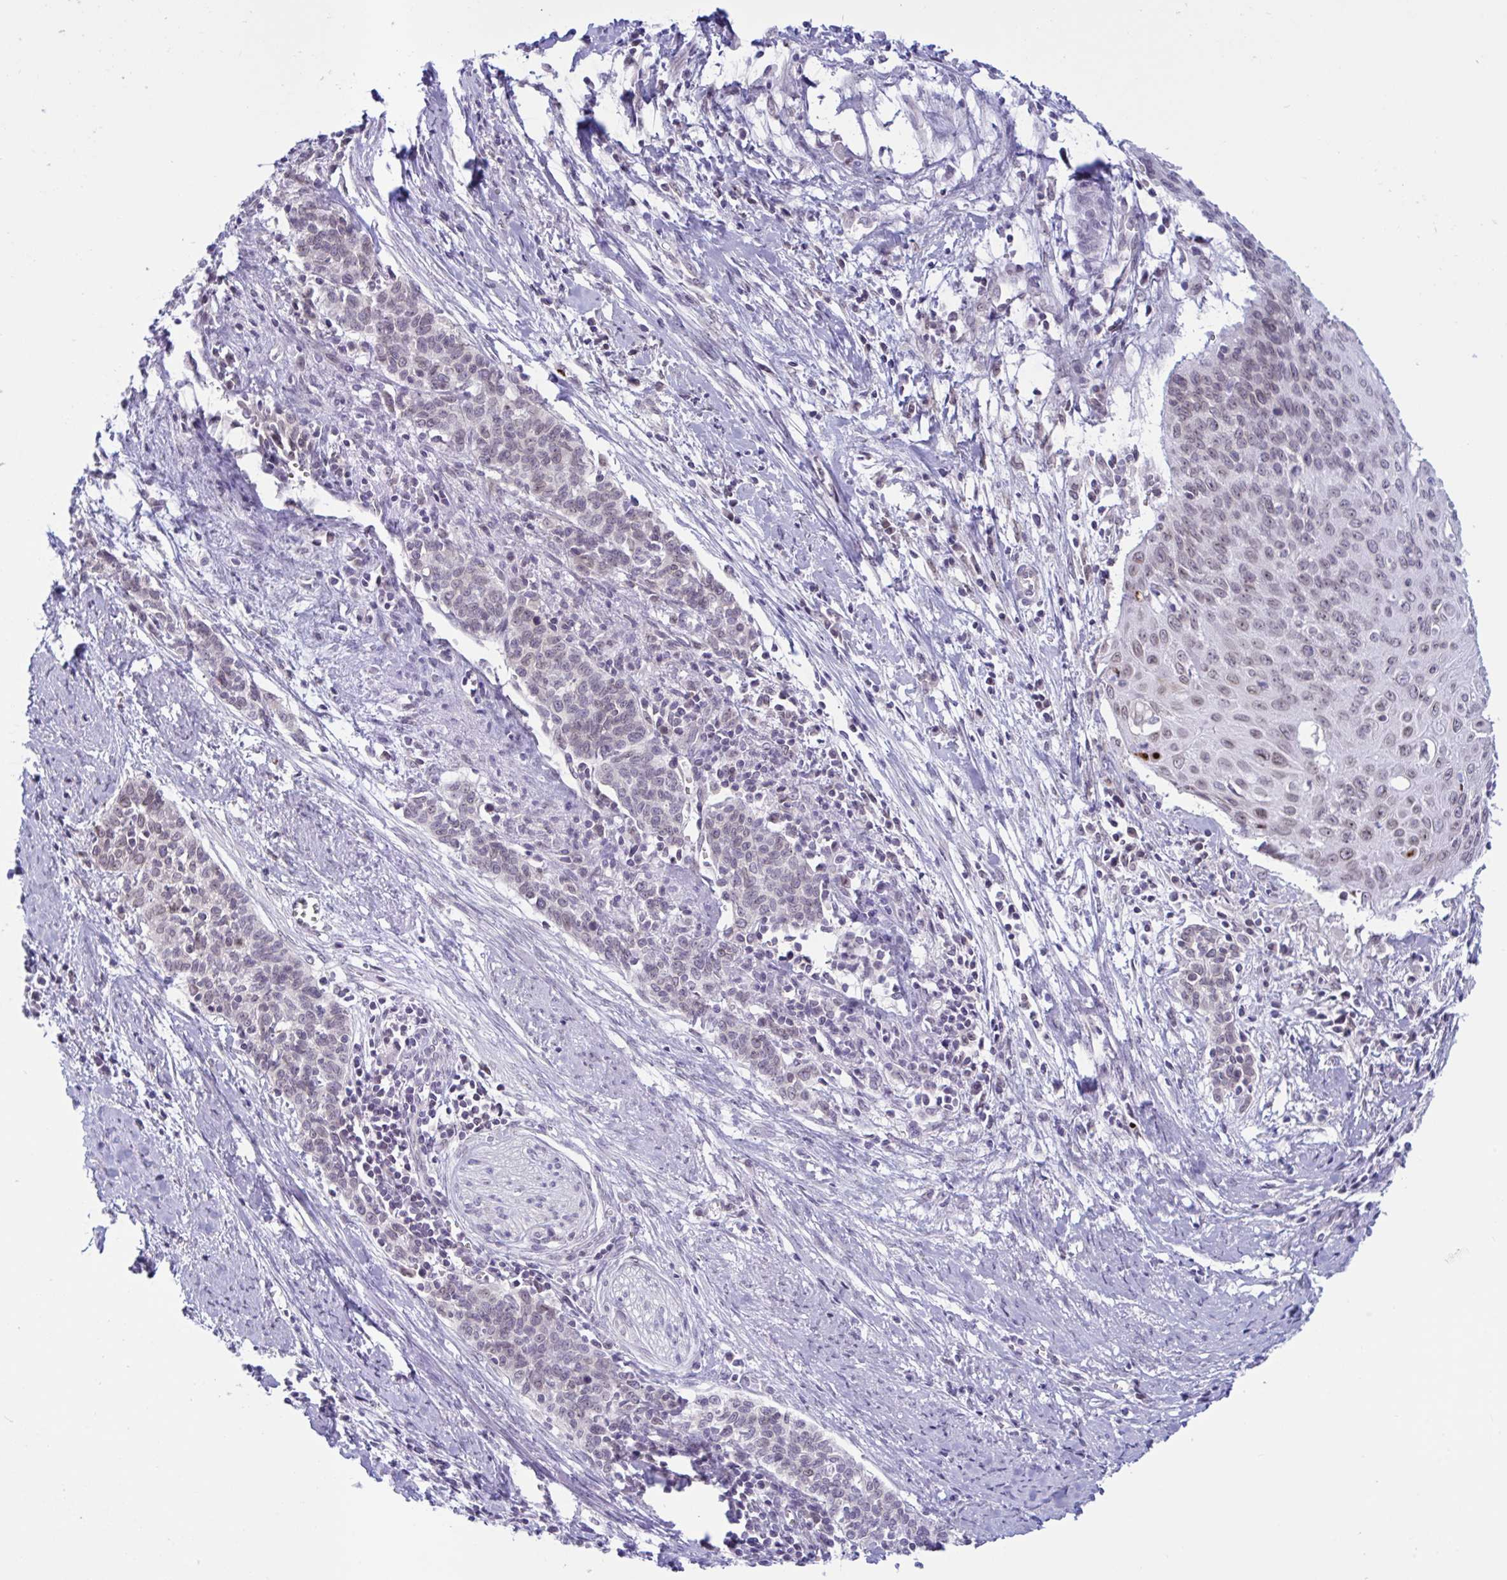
{"staining": {"intensity": "weak", "quantity": ">75%", "location": "nuclear"}, "tissue": "cervical cancer", "cell_type": "Tumor cells", "image_type": "cancer", "snomed": [{"axis": "morphology", "description": "Squamous cell carcinoma, NOS"}, {"axis": "topography", "description": "Cervix"}], "caption": "A low amount of weak nuclear expression is present in approximately >75% of tumor cells in cervical squamous cell carcinoma tissue.", "gene": "DOCK11", "patient": {"sex": "female", "age": 39}}